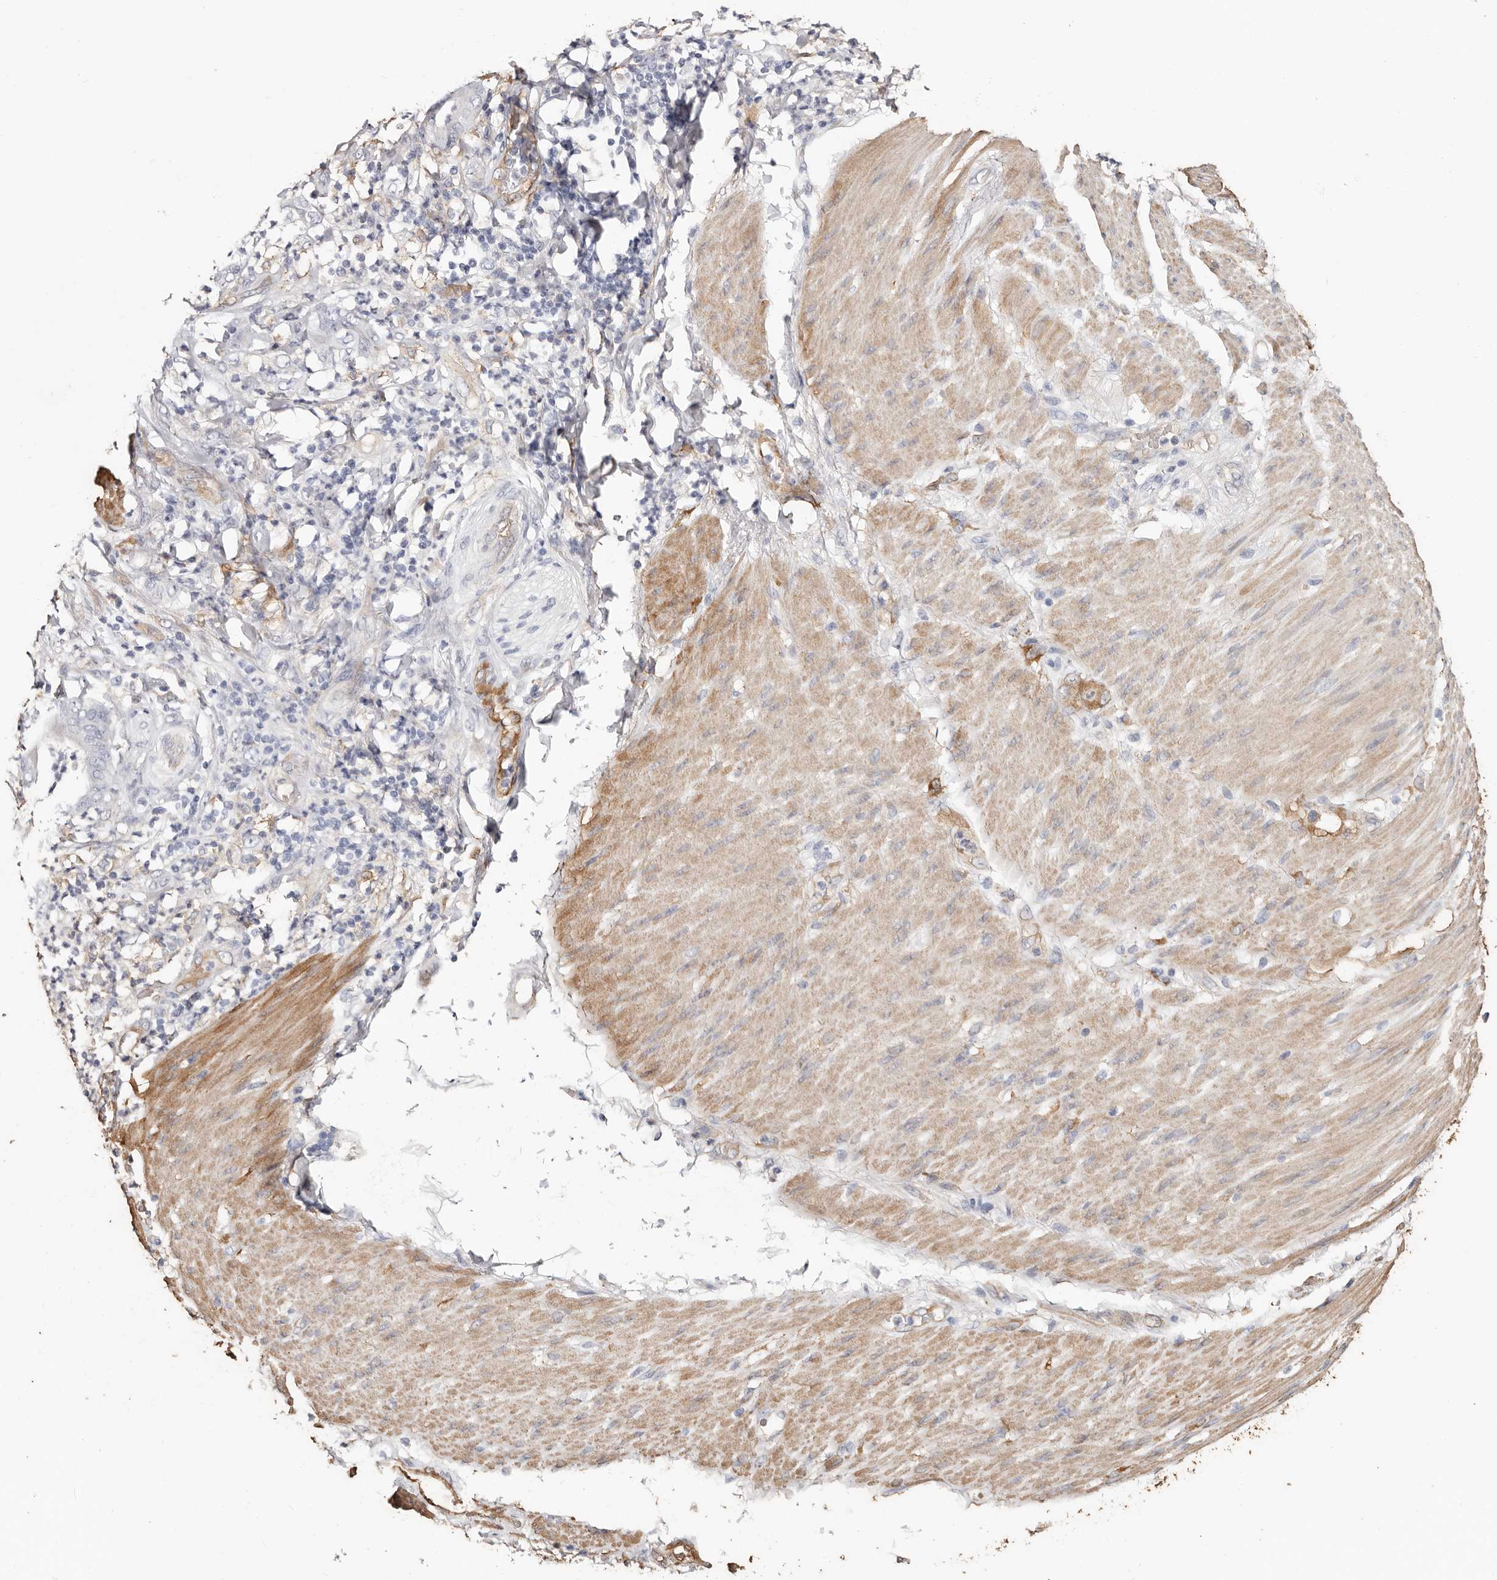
{"staining": {"intensity": "negative", "quantity": "none", "location": "none"}, "tissue": "stomach cancer", "cell_type": "Tumor cells", "image_type": "cancer", "snomed": [{"axis": "morphology", "description": "Adenocarcinoma, NOS"}, {"axis": "topography", "description": "Stomach"}], "caption": "Immunohistochemistry (IHC) micrograph of adenocarcinoma (stomach) stained for a protein (brown), which demonstrates no expression in tumor cells.", "gene": "TGM2", "patient": {"sex": "female", "age": 73}}